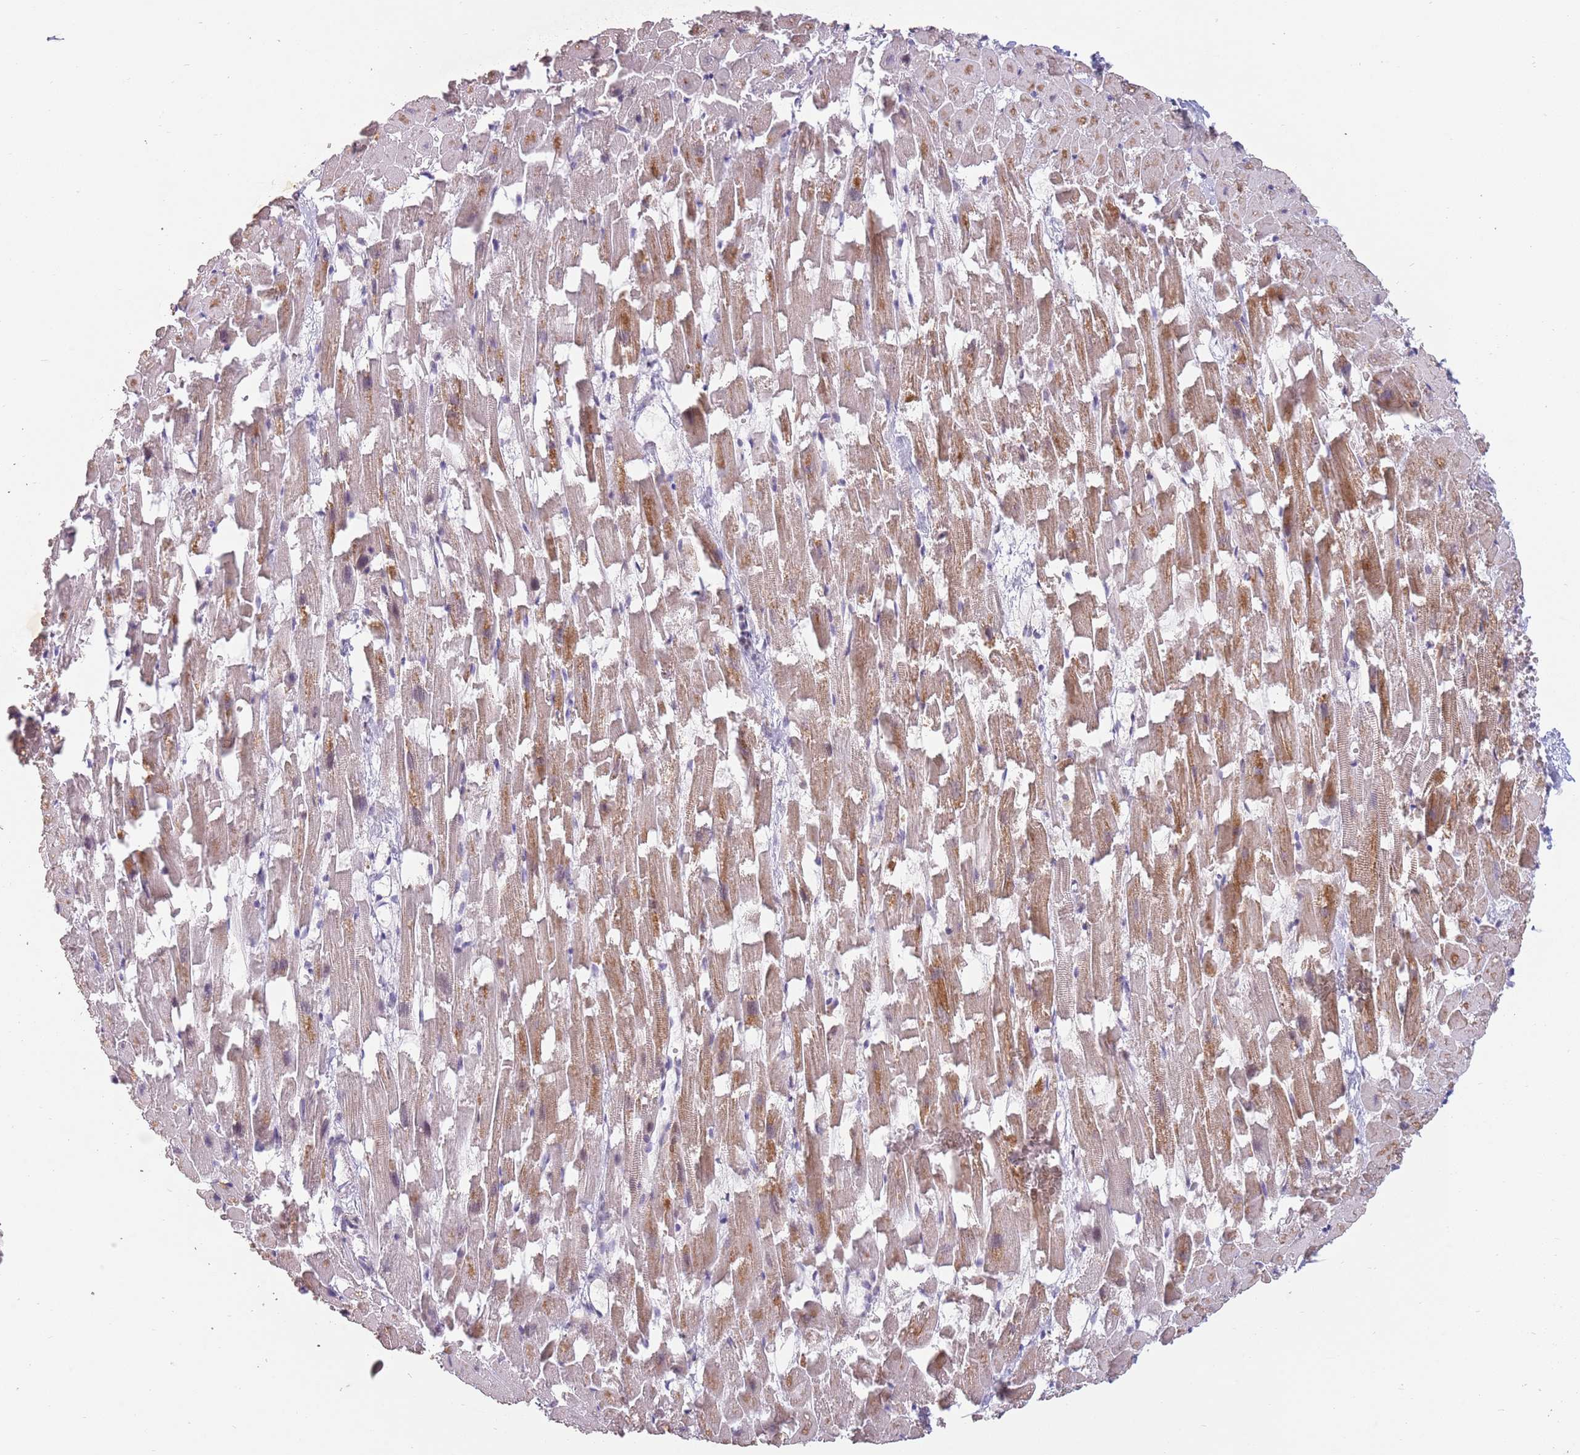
{"staining": {"intensity": "moderate", "quantity": ">75%", "location": "cytoplasmic/membranous"}, "tissue": "heart muscle", "cell_type": "Cardiomyocytes", "image_type": "normal", "snomed": [{"axis": "morphology", "description": "Normal tissue, NOS"}, {"axis": "topography", "description": "Heart"}], "caption": "Normal heart muscle shows moderate cytoplasmic/membranous expression in approximately >75% of cardiomyocytes, visualized by immunohistochemistry. (DAB (3,3'-diaminobenzidine) IHC, brown staining for protein, blue staining for nuclei).", "gene": "ZNF574", "patient": {"sex": "female", "age": 64}}